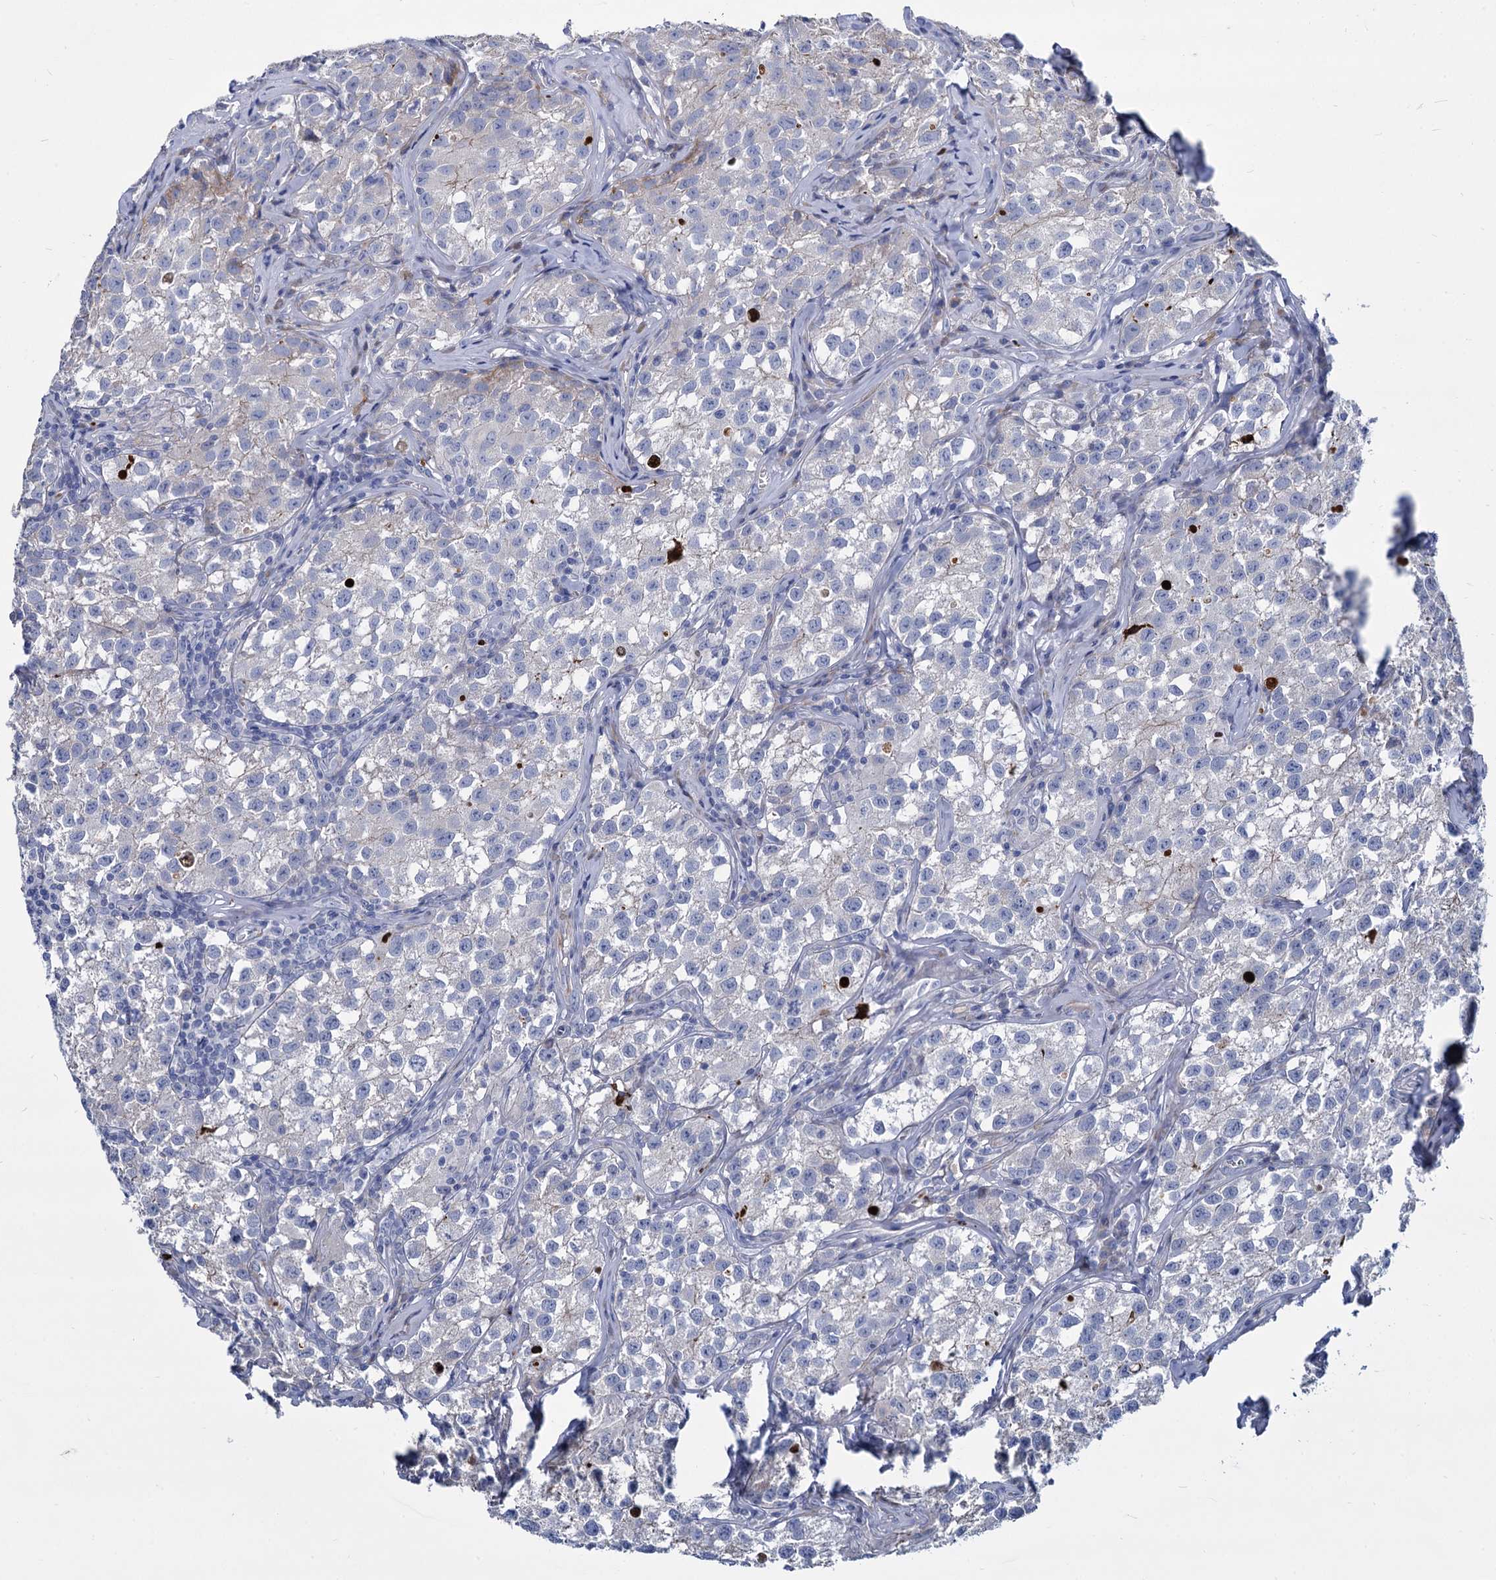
{"staining": {"intensity": "negative", "quantity": "none", "location": "none"}, "tissue": "testis cancer", "cell_type": "Tumor cells", "image_type": "cancer", "snomed": [{"axis": "morphology", "description": "Seminoma, NOS"}, {"axis": "morphology", "description": "Carcinoma, Embryonal, NOS"}, {"axis": "topography", "description": "Testis"}], "caption": "Tumor cells are negative for protein expression in human testis cancer.", "gene": "TRIM77", "patient": {"sex": "male", "age": 43}}